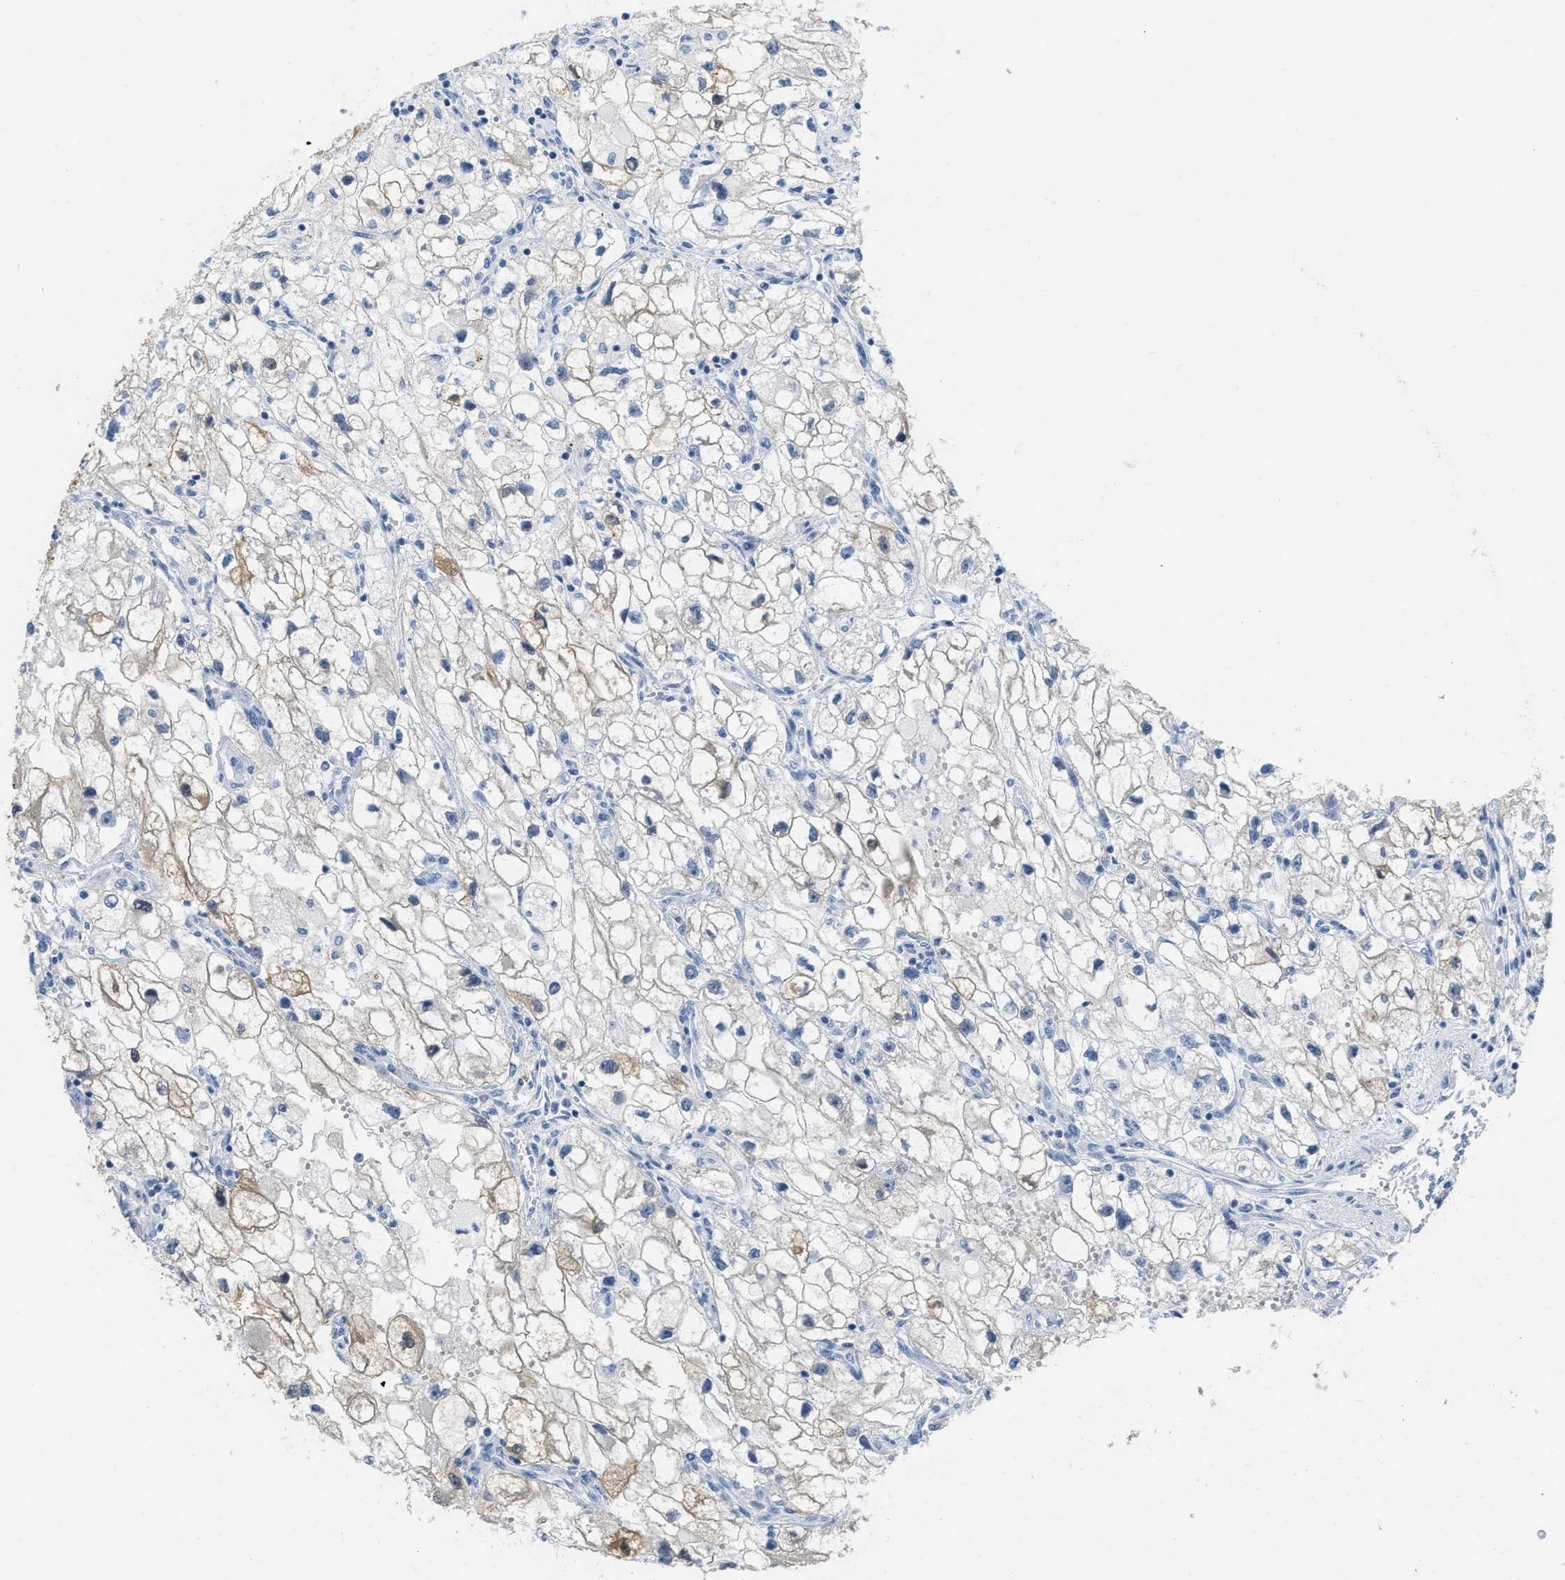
{"staining": {"intensity": "weak", "quantity": "<25%", "location": "cytoplasmic/membranous"}, "tissue": "renal cancer", "cell_type": "Tumor cells", "image_type": "cancer", "snomed": [{"axis": "morphology", "description": "Adenocarcinoma, NOS"}, {"axis": "topography", "description": "Kidney"}], "caption": "High magnification brightfield microscopy of adenocarcinoma (renal) stained with DAB (brown) and counterstained with hematoxylin (blue): tumor cells show no significant expression.", "gene": "CRYM", "patient": {"sex": "female", "age": 70}}